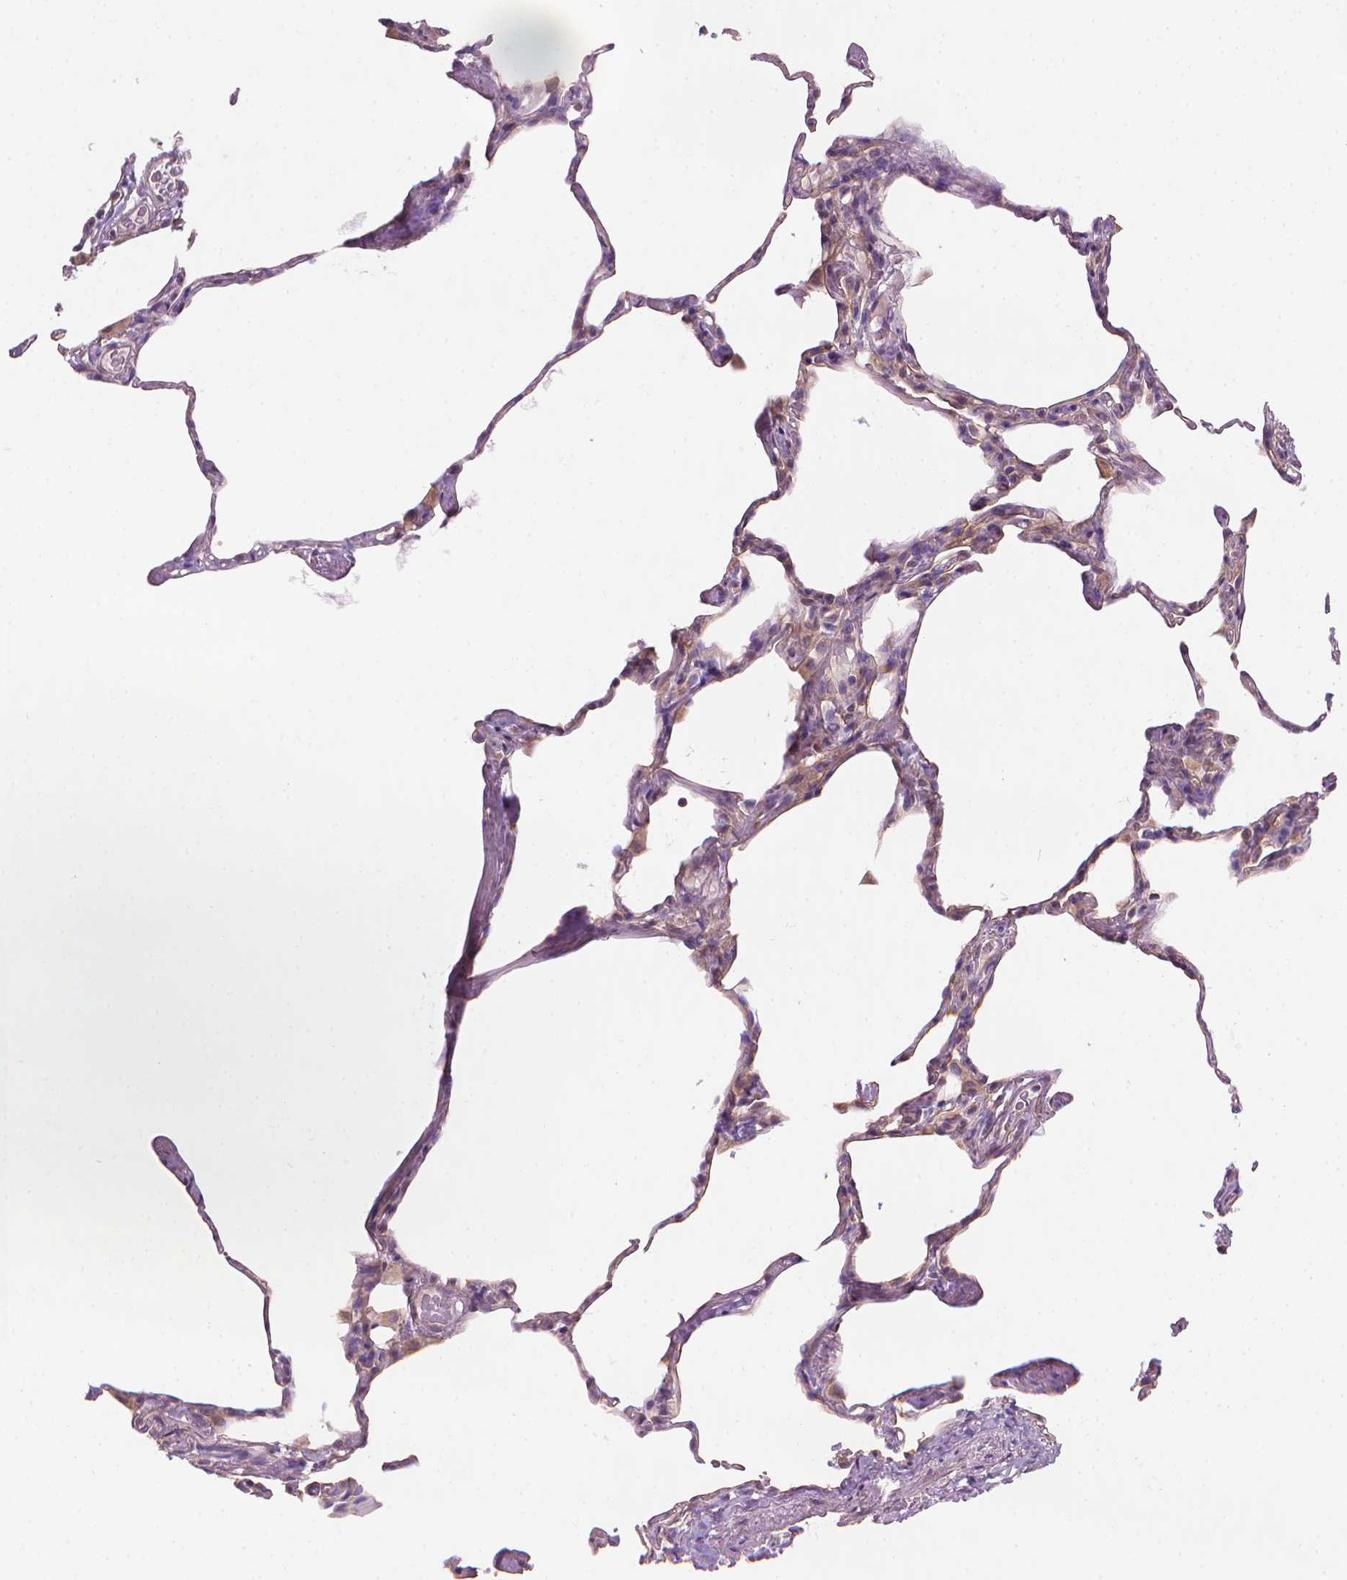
{"staining": {"intensity": "negative", "quantity": "none", "location": "none"}, "tissue": "lung", "cell_type": "Alveolar cells", "image_type": "normal", "snomed": [{"axis": "morphology", "description": "Normal tissue, NOS"}, {"axis": "topography", "description": "Lung"}], "caption": "Immunohistochemistry (IHC) of normal lung exhibits no positivity in alveolar cells.", "gene": "TTC29", "patient": {"sex": "male", "age": 65}}